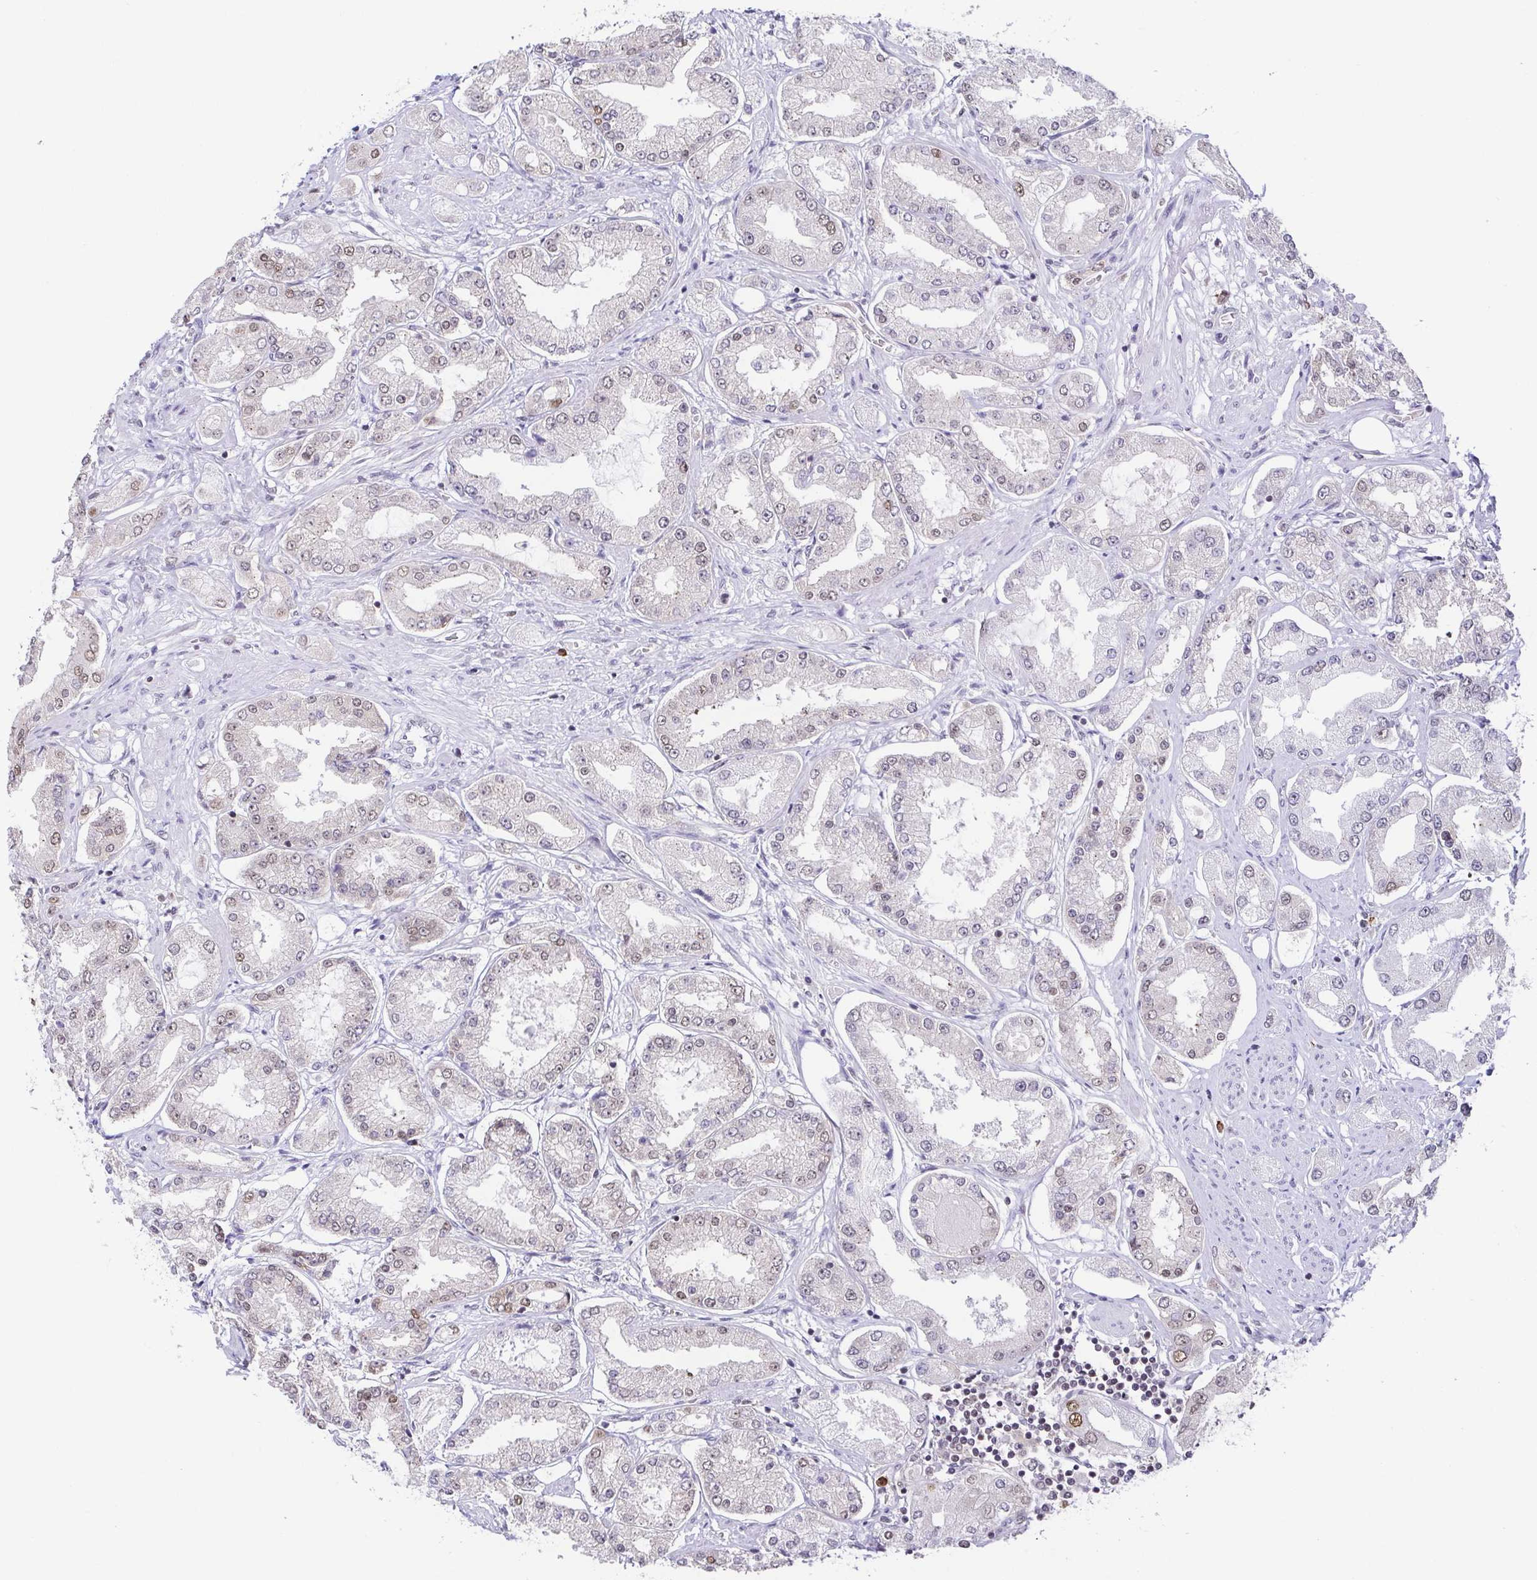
{"staining": {"intensity": "moderate", "quantity": "<25%", "location": "nuclear"}, "tissue": "prostate cancer", "cell_type": "Tumor cells", "image_type": "cancer", "snomed": [{"axis": "morphology", "description": "Adenocarcinoma, High grade"}, {"axis": "topography", "description": "Prostate"}], "caption": "Prostate adenocarcinoma (high-grade) was stained to show a protein in brown. There is low levels of moderate nuclear positivity in about <25% of tumor cells. The protein of interest is stained brown, and the nuclei are stained in blue (DAB IHC with brightfield microscopy, high magnification).", "gene": "EWSR1", "patient": {"sex": "male", "age": 69}}